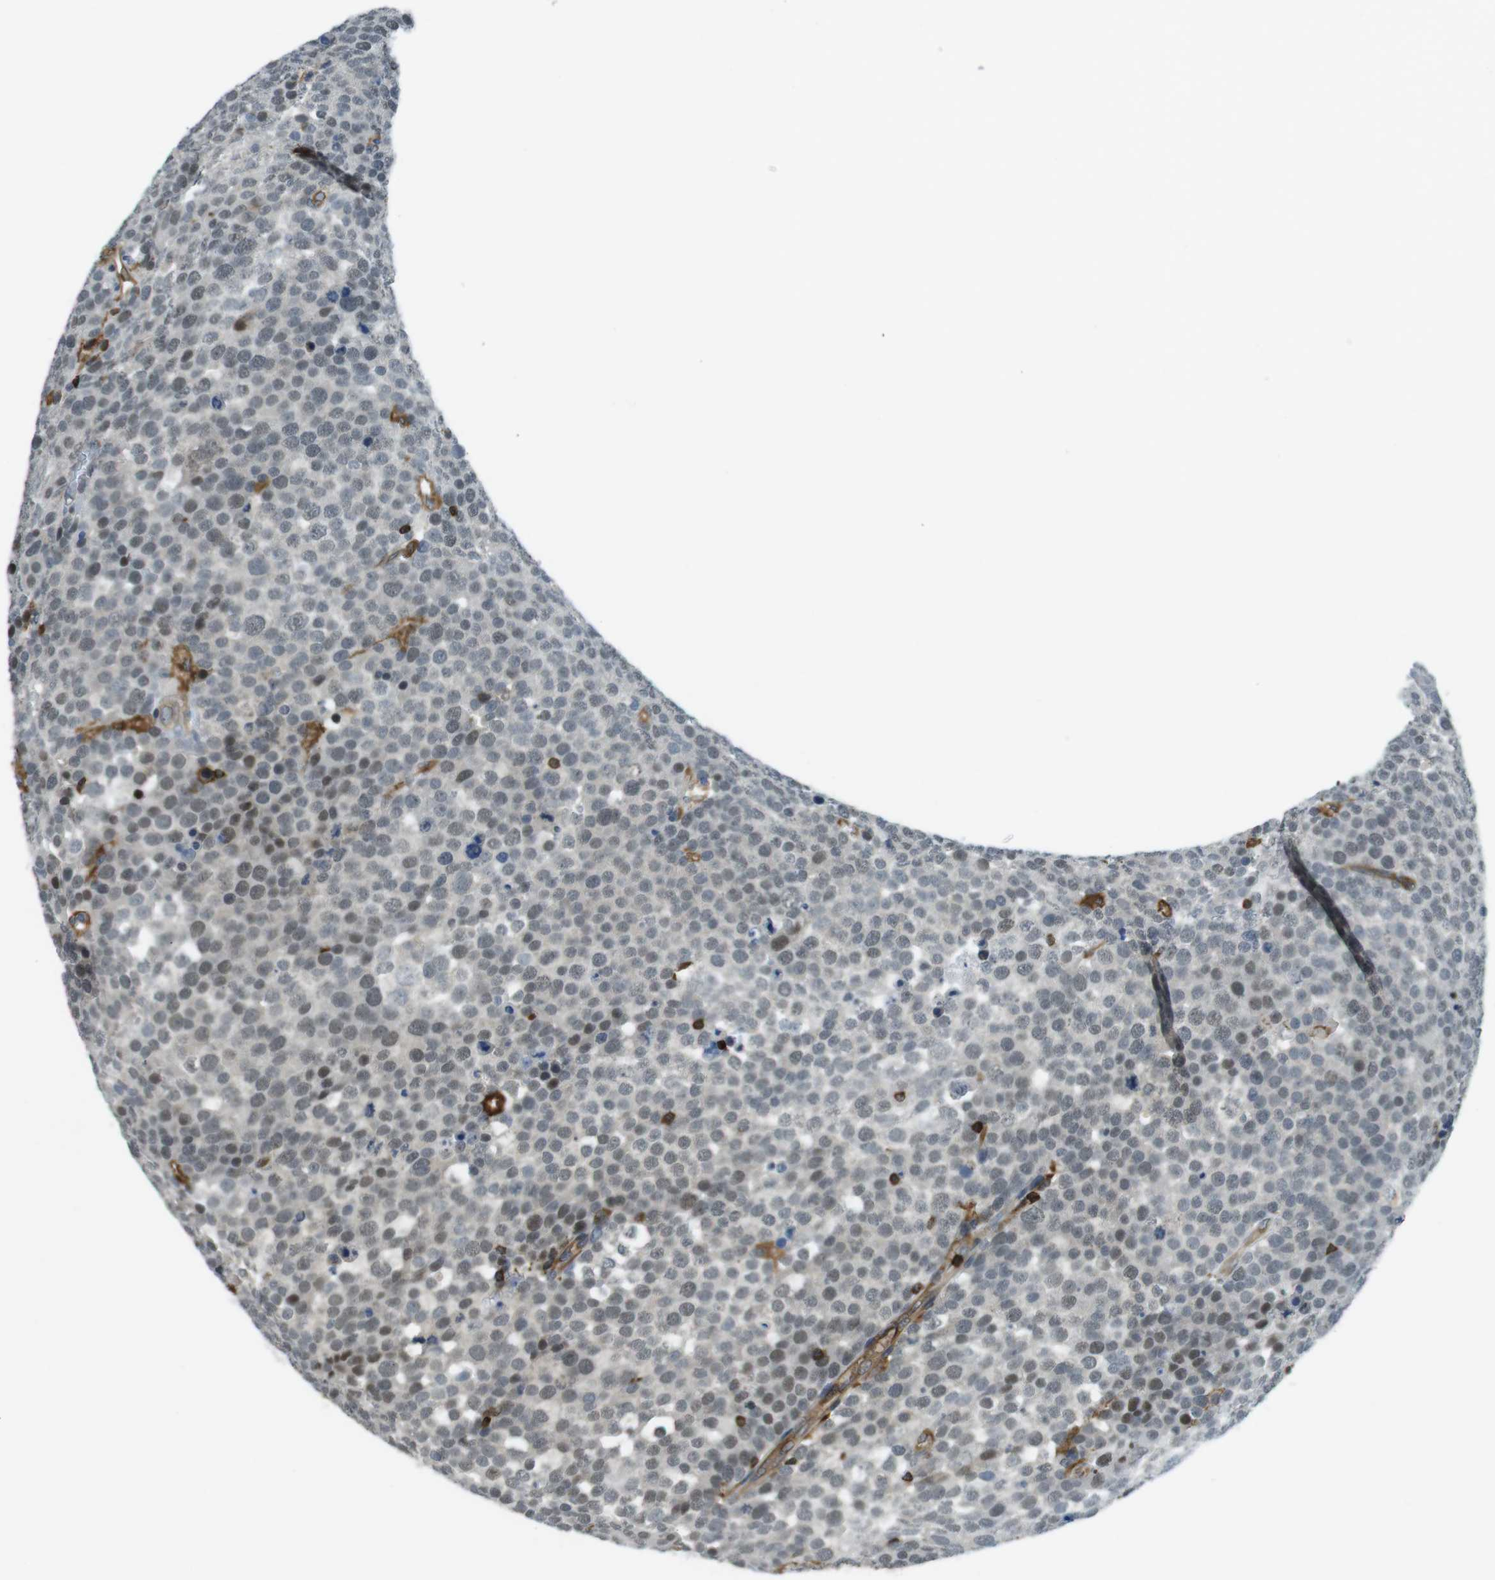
{"staining": {"intensity": "weak", "quantity": "25%-75%", "location": "nuclear"}, "tissue": "testis cancer", "cell_type": "Tumor cells", "image_type": "cancer", "snomed": [{"axis": "morphology", "description": "Seminoma, NOS"}, {"axis": "topography", "description": "Testis"}], "caption": "Weak nuclear protein staining is seen in approximately 25%-75% of tumor cells in testis seminoma.", "gene": "STK10", "patient": {"sex": "male", "age": 71}}